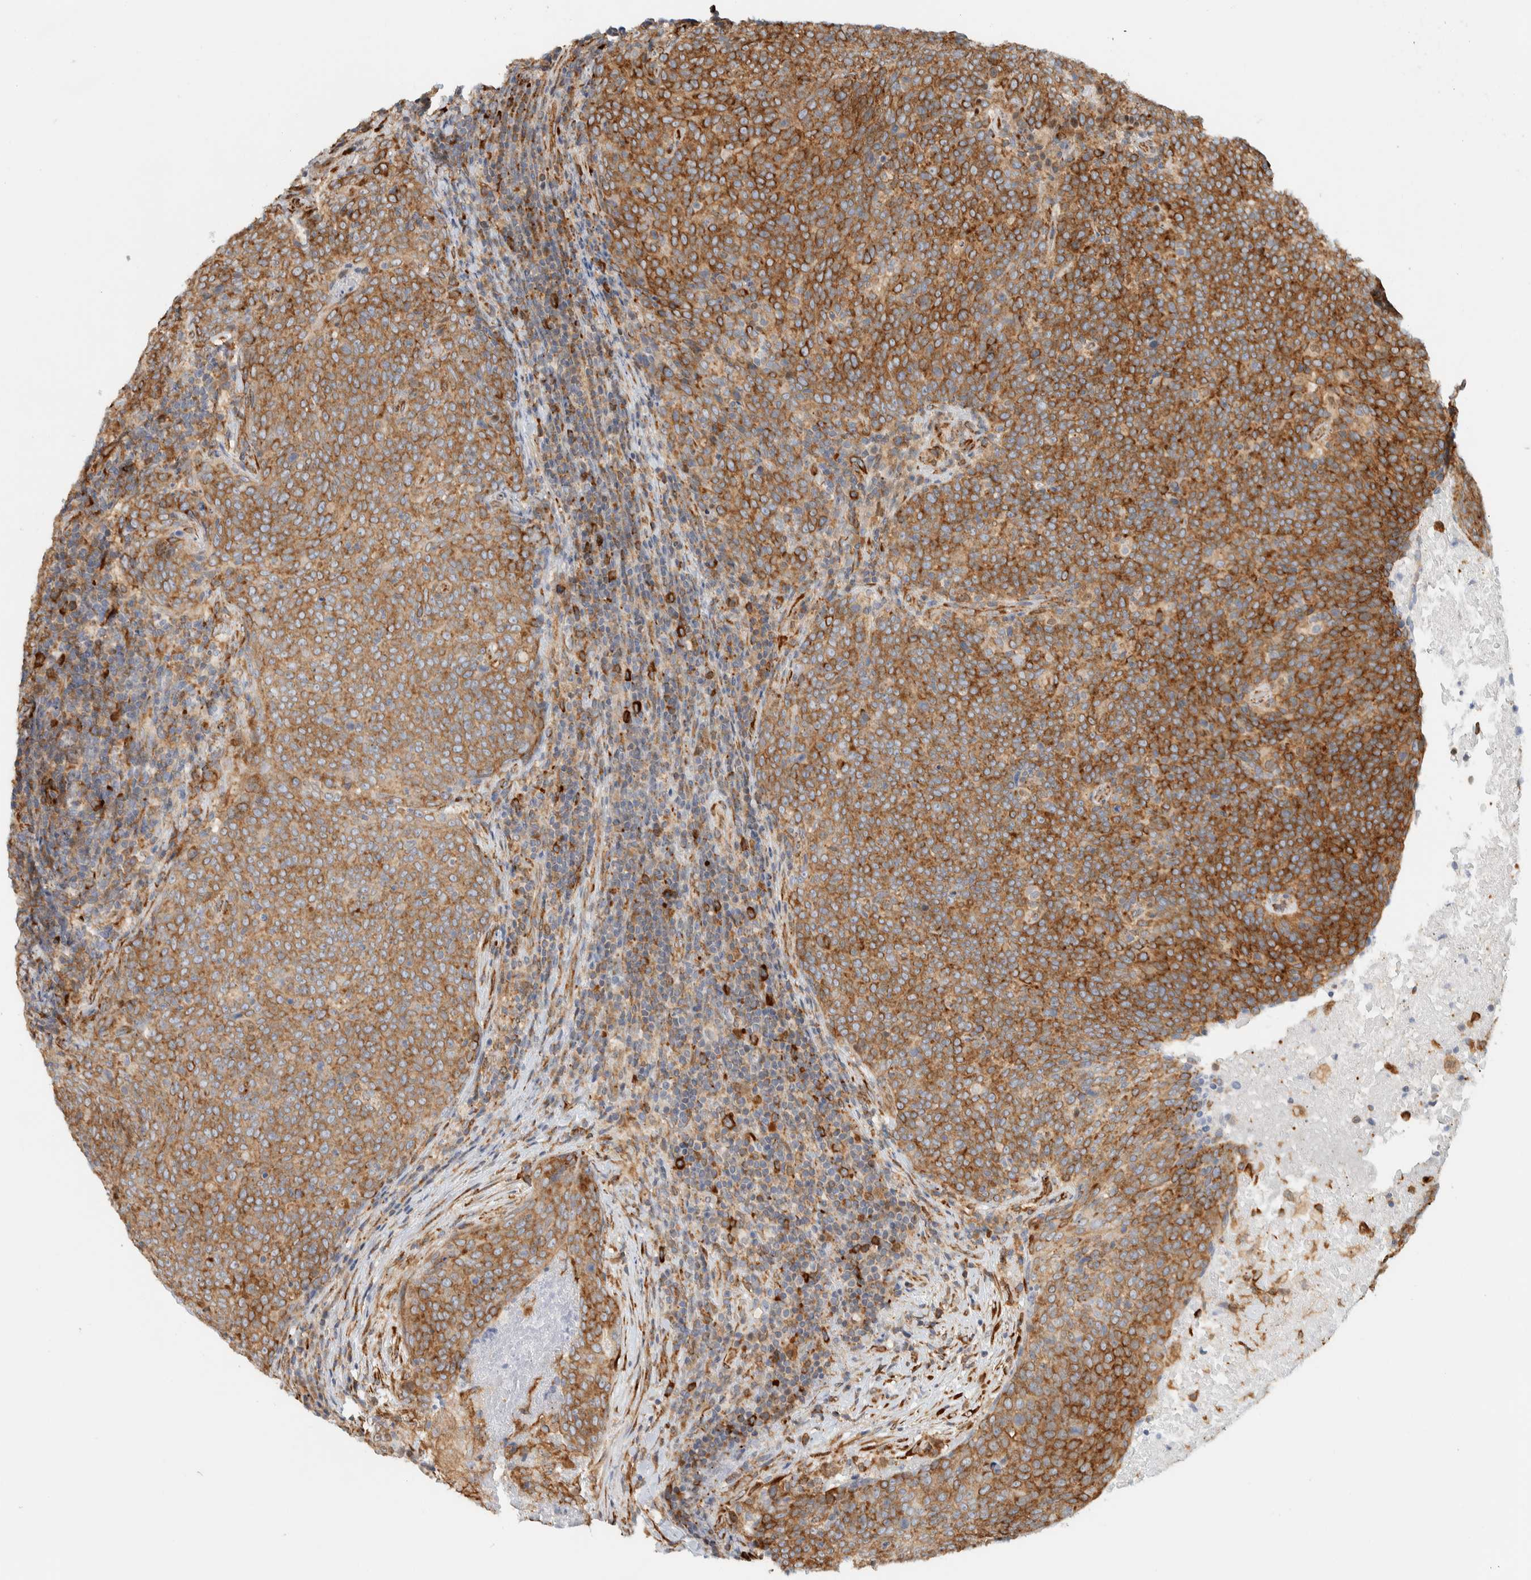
{"staining": {"intensity": "strong", "quantity": ">75%", "location": "cytoplasmic/membranous"}, "tissue": "head and neck cancer", "cell_type": "Tumor cells", "image_type": "cancer", "snomed": [{"axis": "morphology", "description": "Squamous cell carcinoma, NOS"}, {"axis": "morphology", "description": "Squamous cell carcinoma, metastatic, NOS"}, {"axis": "topography", "description": "Lymph node"}, {"axis": "topography", "description": "Head-Neck"}], "caption": "A high amount of strong cytoplasmic/membranous expression is appreciated in approximately >75% of tumor cells in head and neck cancer (metastatic squamous cell carcinoma) tissue. Nuclei are stained in blue.", "gene": "LLGL2", "patient": {"sex": "male", "age": 62}}